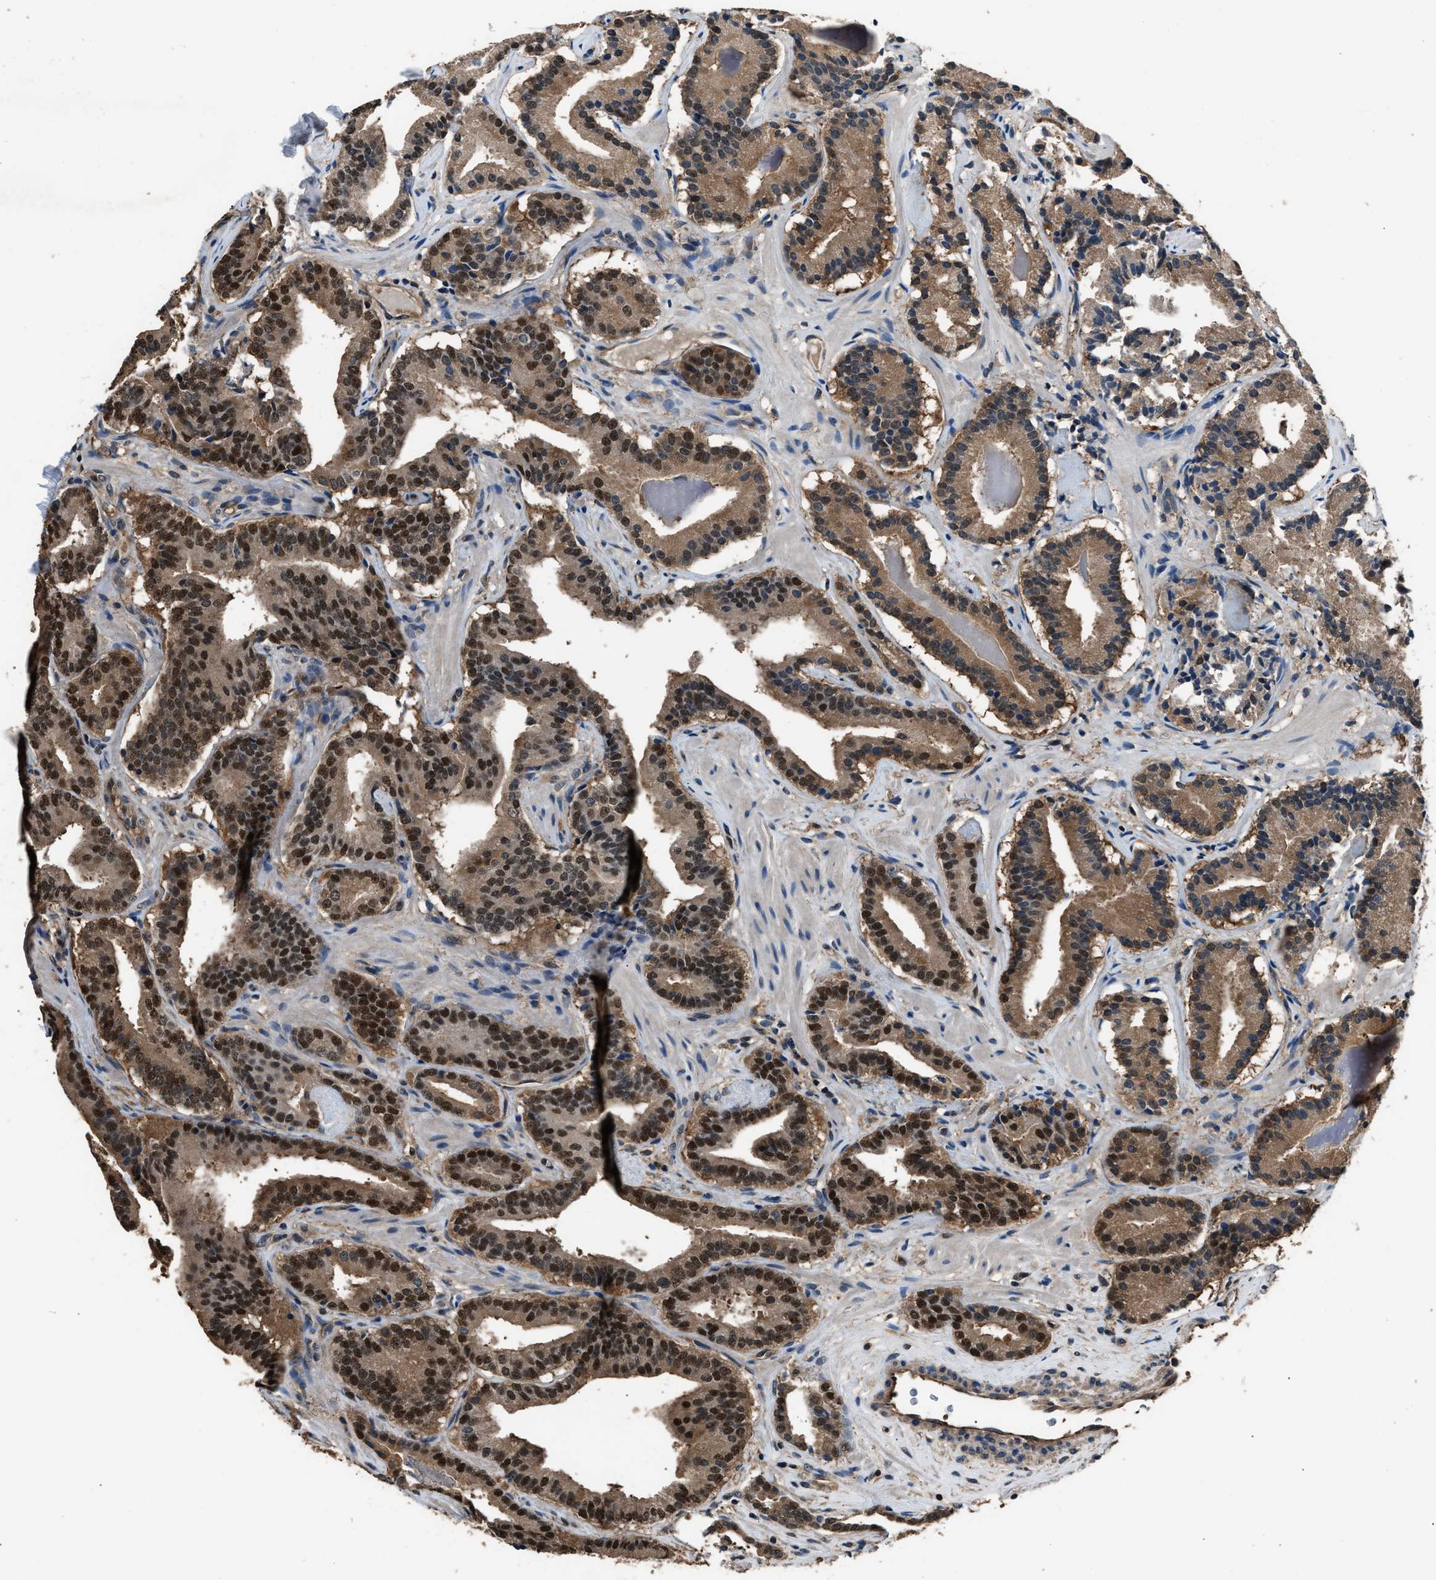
{"staining": {"intensity": "moderate", "quantity": "25%-75%", "location": "cytoplasmic/membranous,nuclear"}, "tissue": "prostate cancer", "cell_type": "Tumor cells", "image_type": "cancer", "snomed": [{"axis": "morphology", "description": "Adenocarcinoma, Low grade"}, {"axis": "topography", "description": "Prostate"}], "caption": "Moderate cytoplasmic/membranous and nuclear positivity for a protein is seen in approximately 25%-75% of tumor cells of low-grade adenocarcinoma (prostate) using immunohistochemistry (IHC).", "gene": "DFFA", "patient": {"sex": "male", "age": 51}}